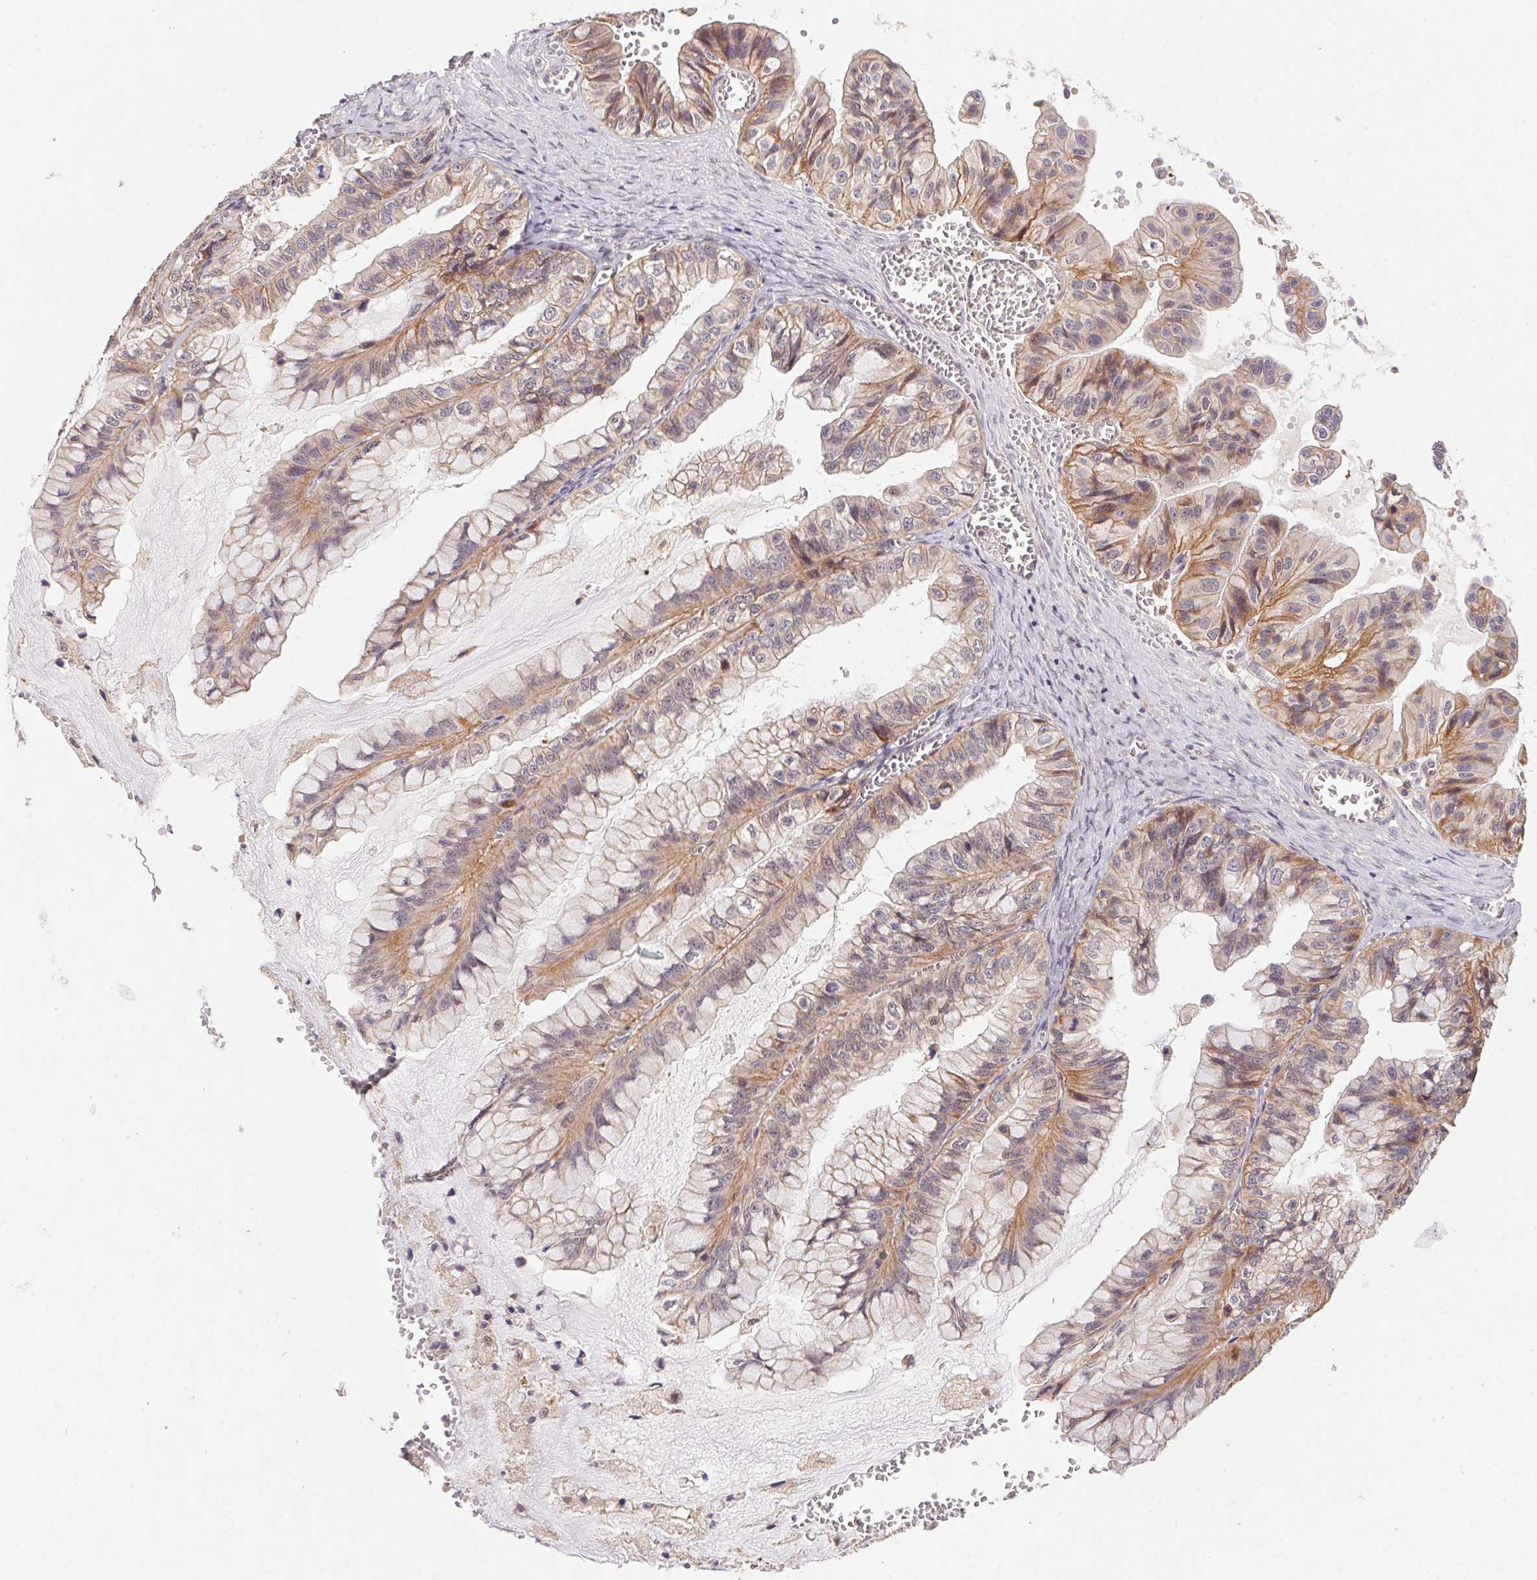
{"staining": {"intensity": "weak", "quantity": "25%-75%", "location": "cytoplasmic/membranous"}, "tissue": "ovarian cancer", "cell_type": "Tumor cells", "image_type": "cancer", "snomed": [{"axis": "morphology", "description": "Cystadenocarcinoma, mucinous, NOS"}, {"axis": "topography", "description": "Ovary"}], "caption": "The image reveals a brown stain indicating the presence of a protein in the cytoplasmic/membranous of tumor cells in ovarian cancer (mucinous cystadenocarcinoma).", "gene": "SLC52A2", "patient": {"sex": "female", "age": 72}}